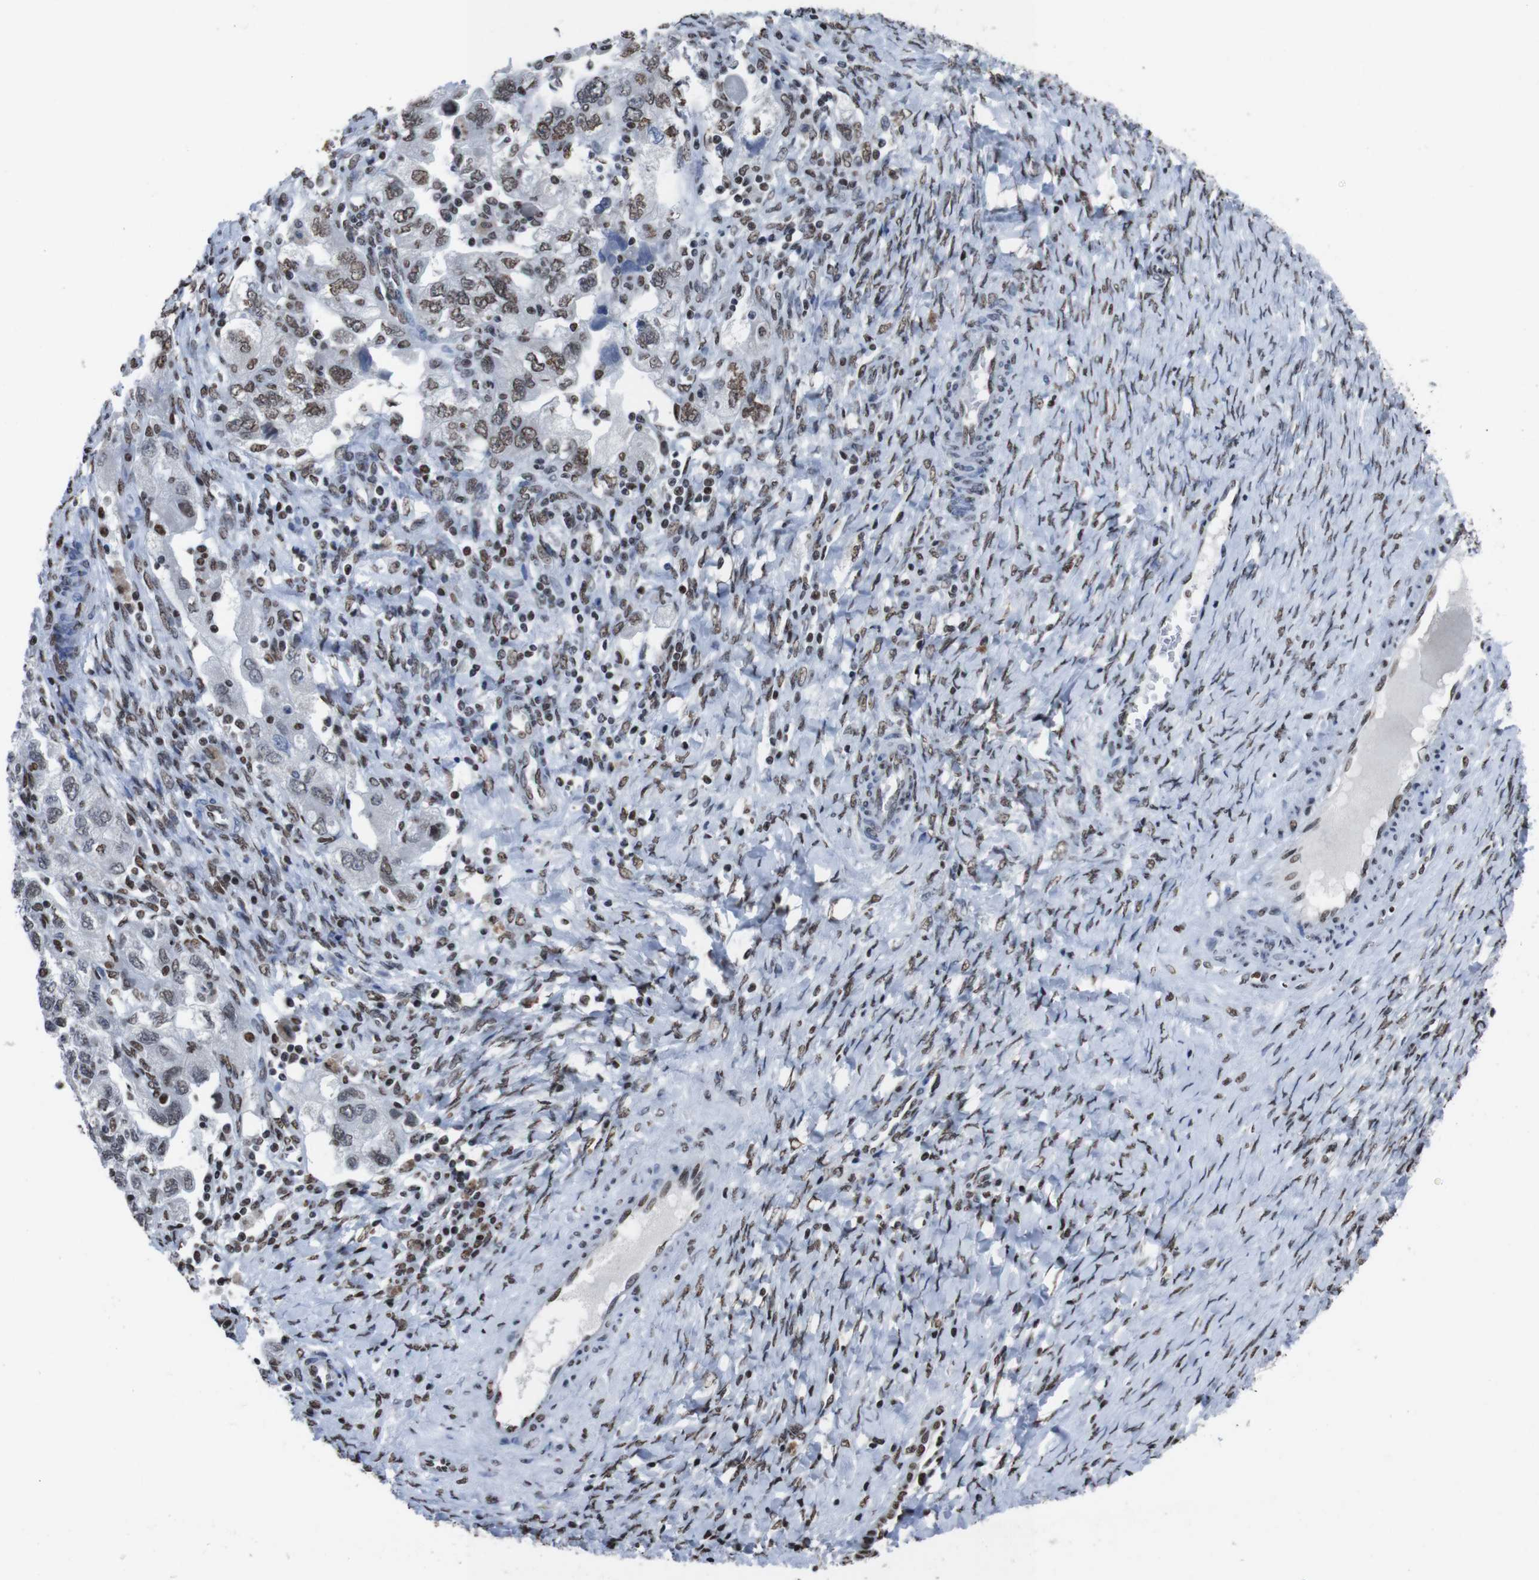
{"staining": {"intensity": "moderate", "quantity": ">75%", "location": "nuclear"}, "tissue": "ovarian cancer", "cell_type": "Tumor cells", "image_type": "cancer", "snomed": [{"axis": "morphology", "description": "Carcinoma, NOS"}, {"axis": "morphology", "description": "Cystadenocarcinoma, serous, NOS"}, {"axis": "topography", "description": "Ovary"}], "caption": "Brown immunohistochemical staining in ovarian cancer shows moderate nuclear expression in approximately >75% of tumor cells.", "gene": "PIP4P2", "patient": {"sex": "female", "age": 69}}